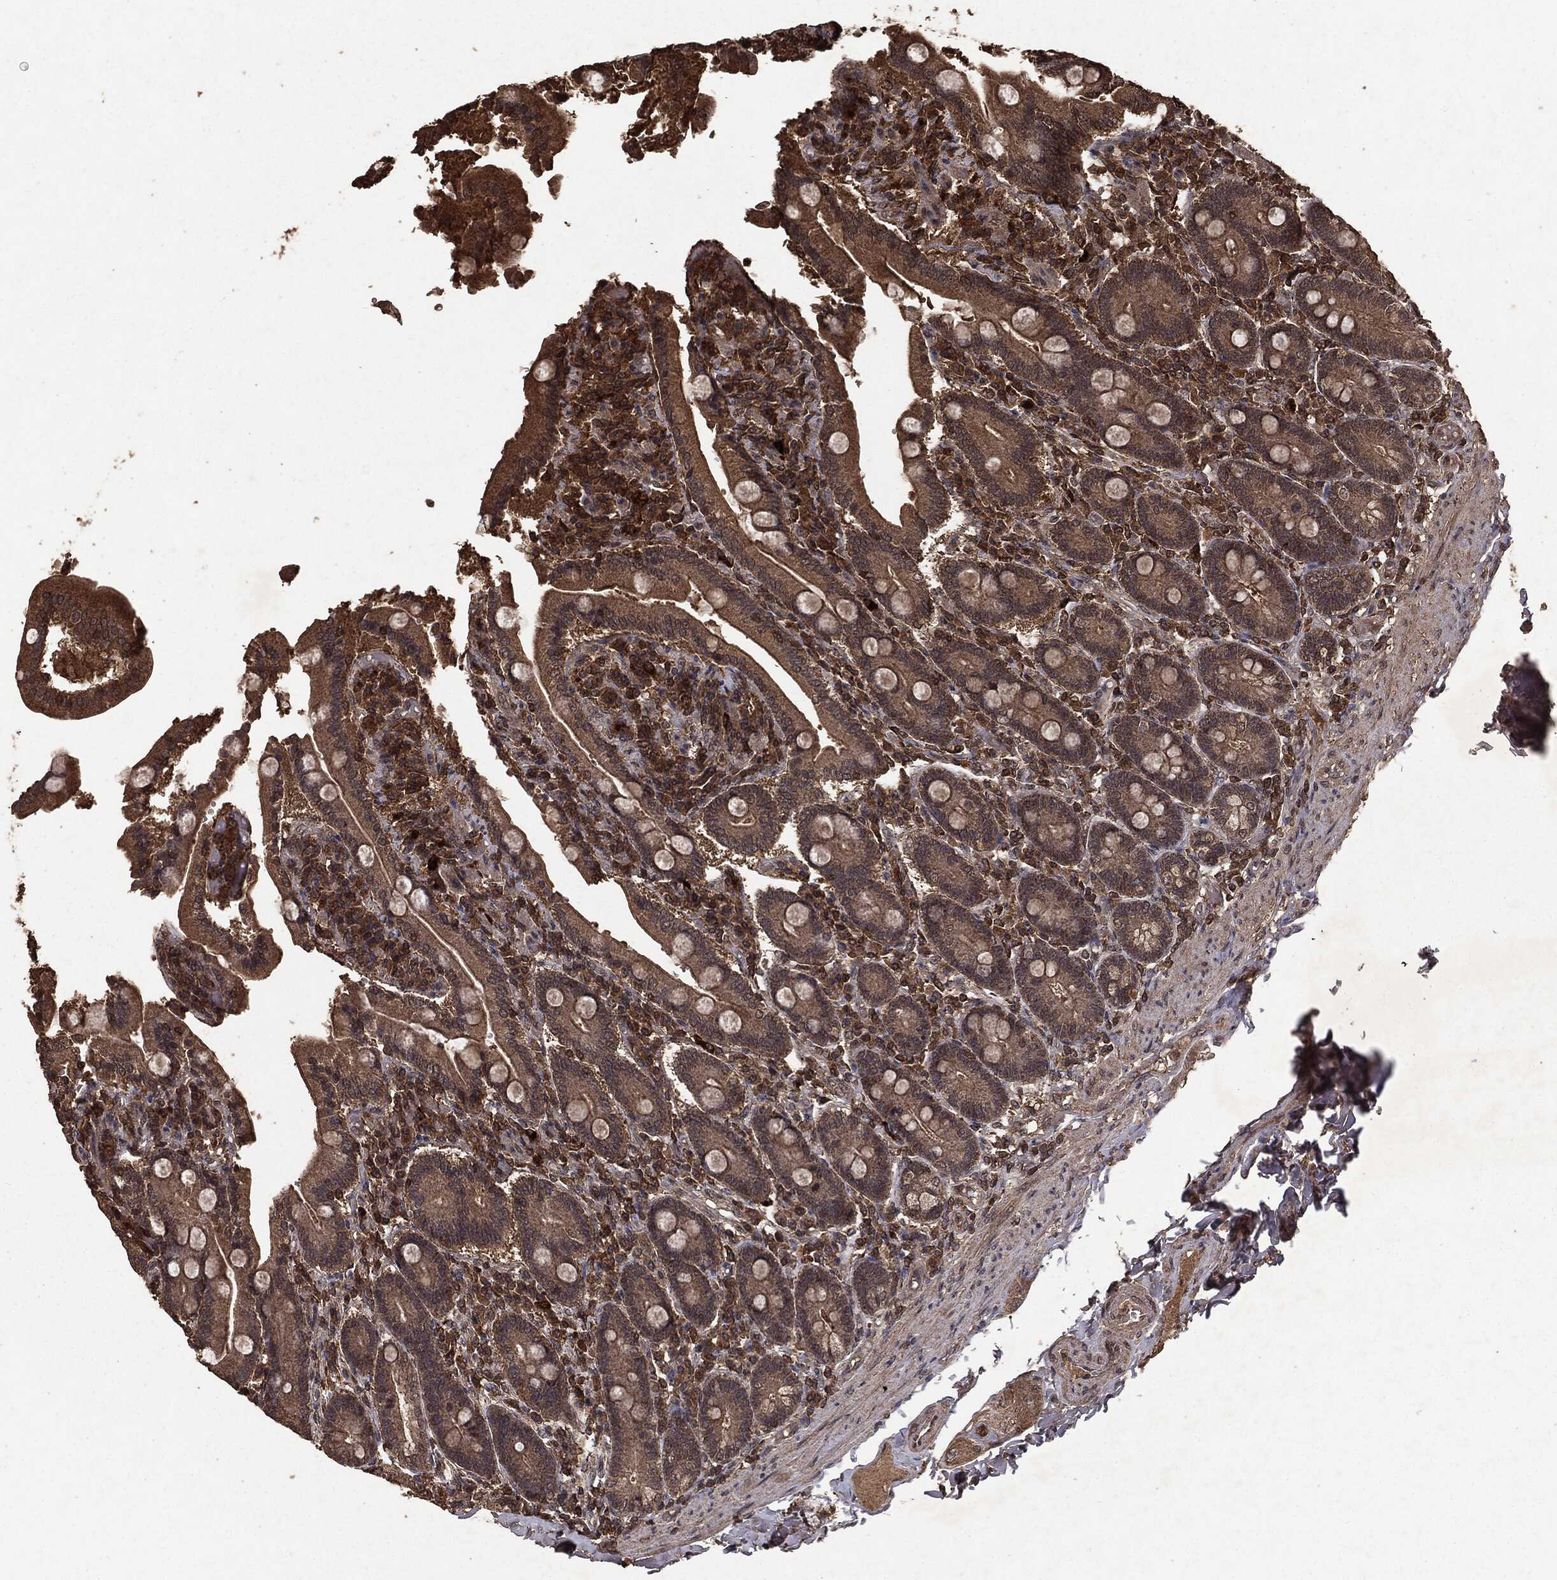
{"staining": {"intensity": "moderate", "quantity": ">75%", "location": "cytoplasmic/membranous"}, "tissue": "duodenum", "cell_type": "Glandular cells", "image_type": "normal", "snomed": [{"axis": "morphology", "description": "Normal tissue, NOS"}, {"axis": "topography", "description": "Duodenum"}], "caption": "Protein staining demonstrates moderate cytoplasmic/membranous expression in about >75% of glandular cells in unremarkable duodenum.", "gene": "NME1", "patient": {"sex": "female", "age": 62}}